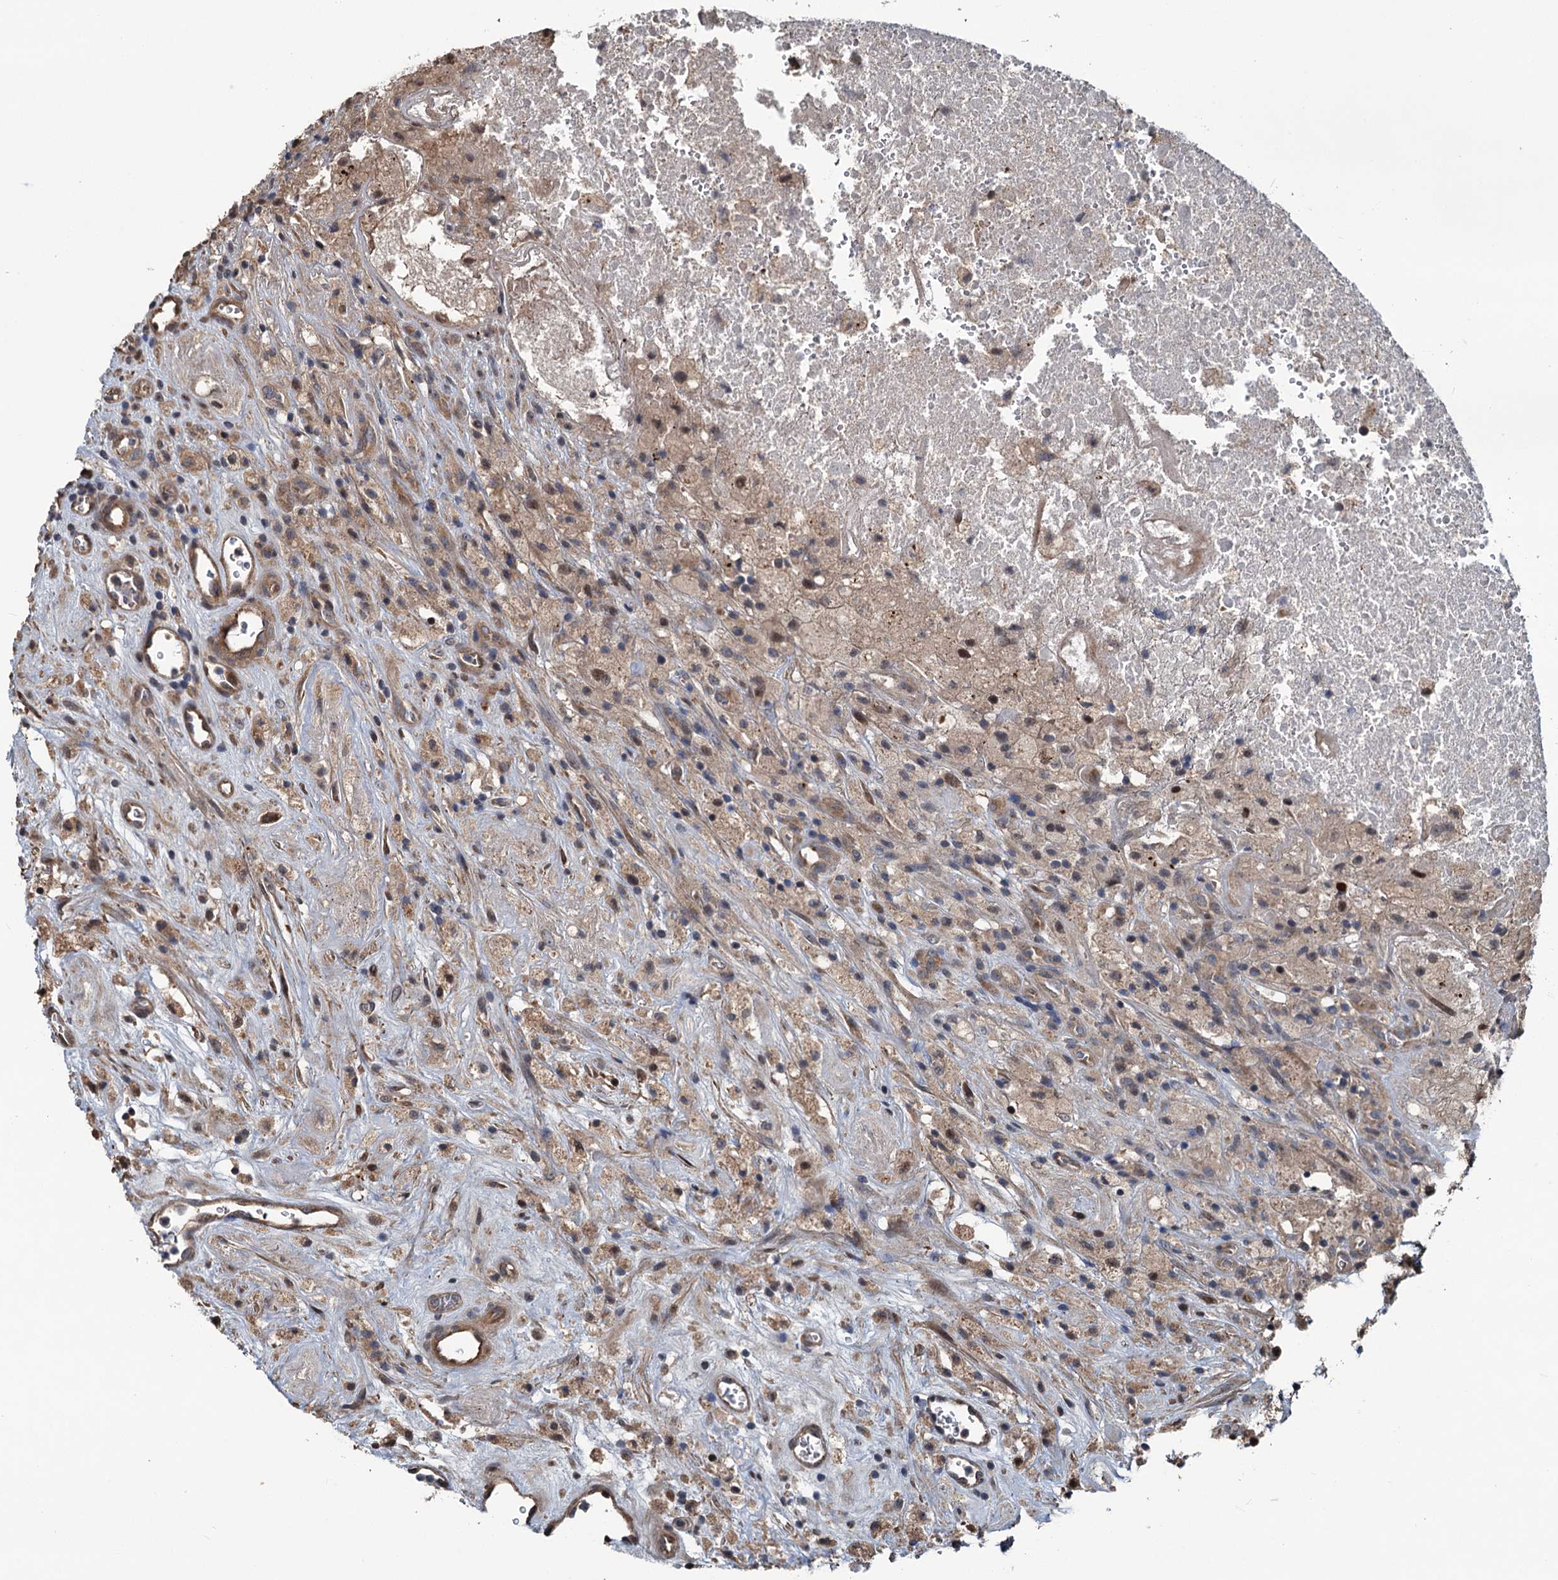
{"staining": {"intensity": "weak", "quantity": ">75%", "location": "cytoplasmic/membranous"}, "tissue": "glioma", "cell_type": "Tumor cells", "image_type": "cancer", "snomed": [{"axis": "morphology", "description": "Glioma, malignant, High grade"}, {"axis": "topography", "description": "Brain"}], "caption": "A micrograph of human glioma stained for a protein demonstrates weak cytoplasmic/membranous brown staining in tumor cells.", "gene": "TEDC1", "patient": {"sex": "male", "age": 76}}